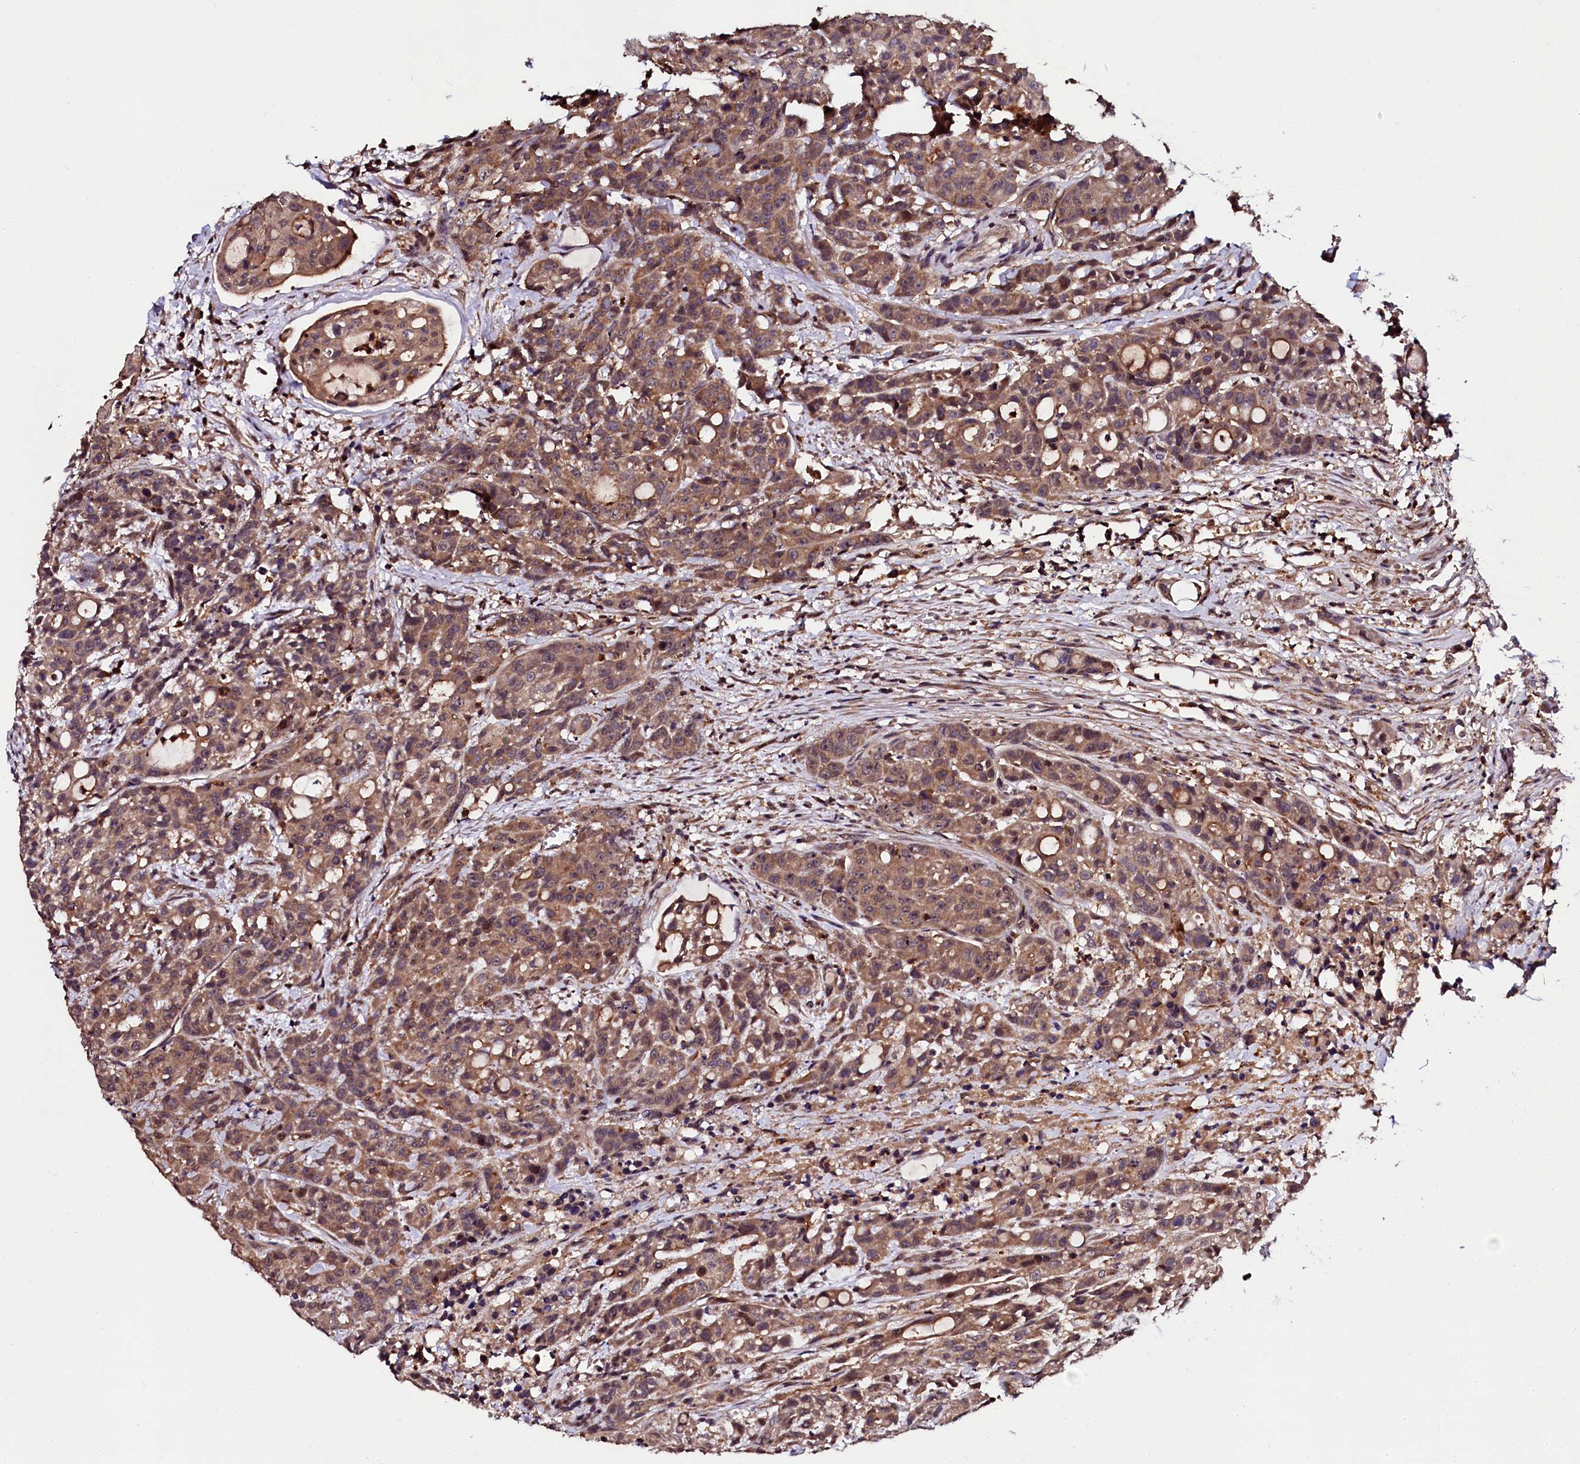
{"staining": {"intensity": "moderate", "quantity": ">75%", "location": "cytoplasmic/membranous"}, "tissue": "colorectal cancer", "cell_type": "Tumor cells", "image_type": "cancer", "snomed": [{"axis": "morphology", "description": "Adenocarcinoma, NOS"}, {"axis": "topography", "description": "Colon"}], "caption": "Tumor cells show medium levels of moderate cytoplasmic/membranous positivity in about >75% of cells in colorectal cancer (adenocarcinoma).", "gene": "N4BP1", "patient": {"sex": "male", "age": 62}}